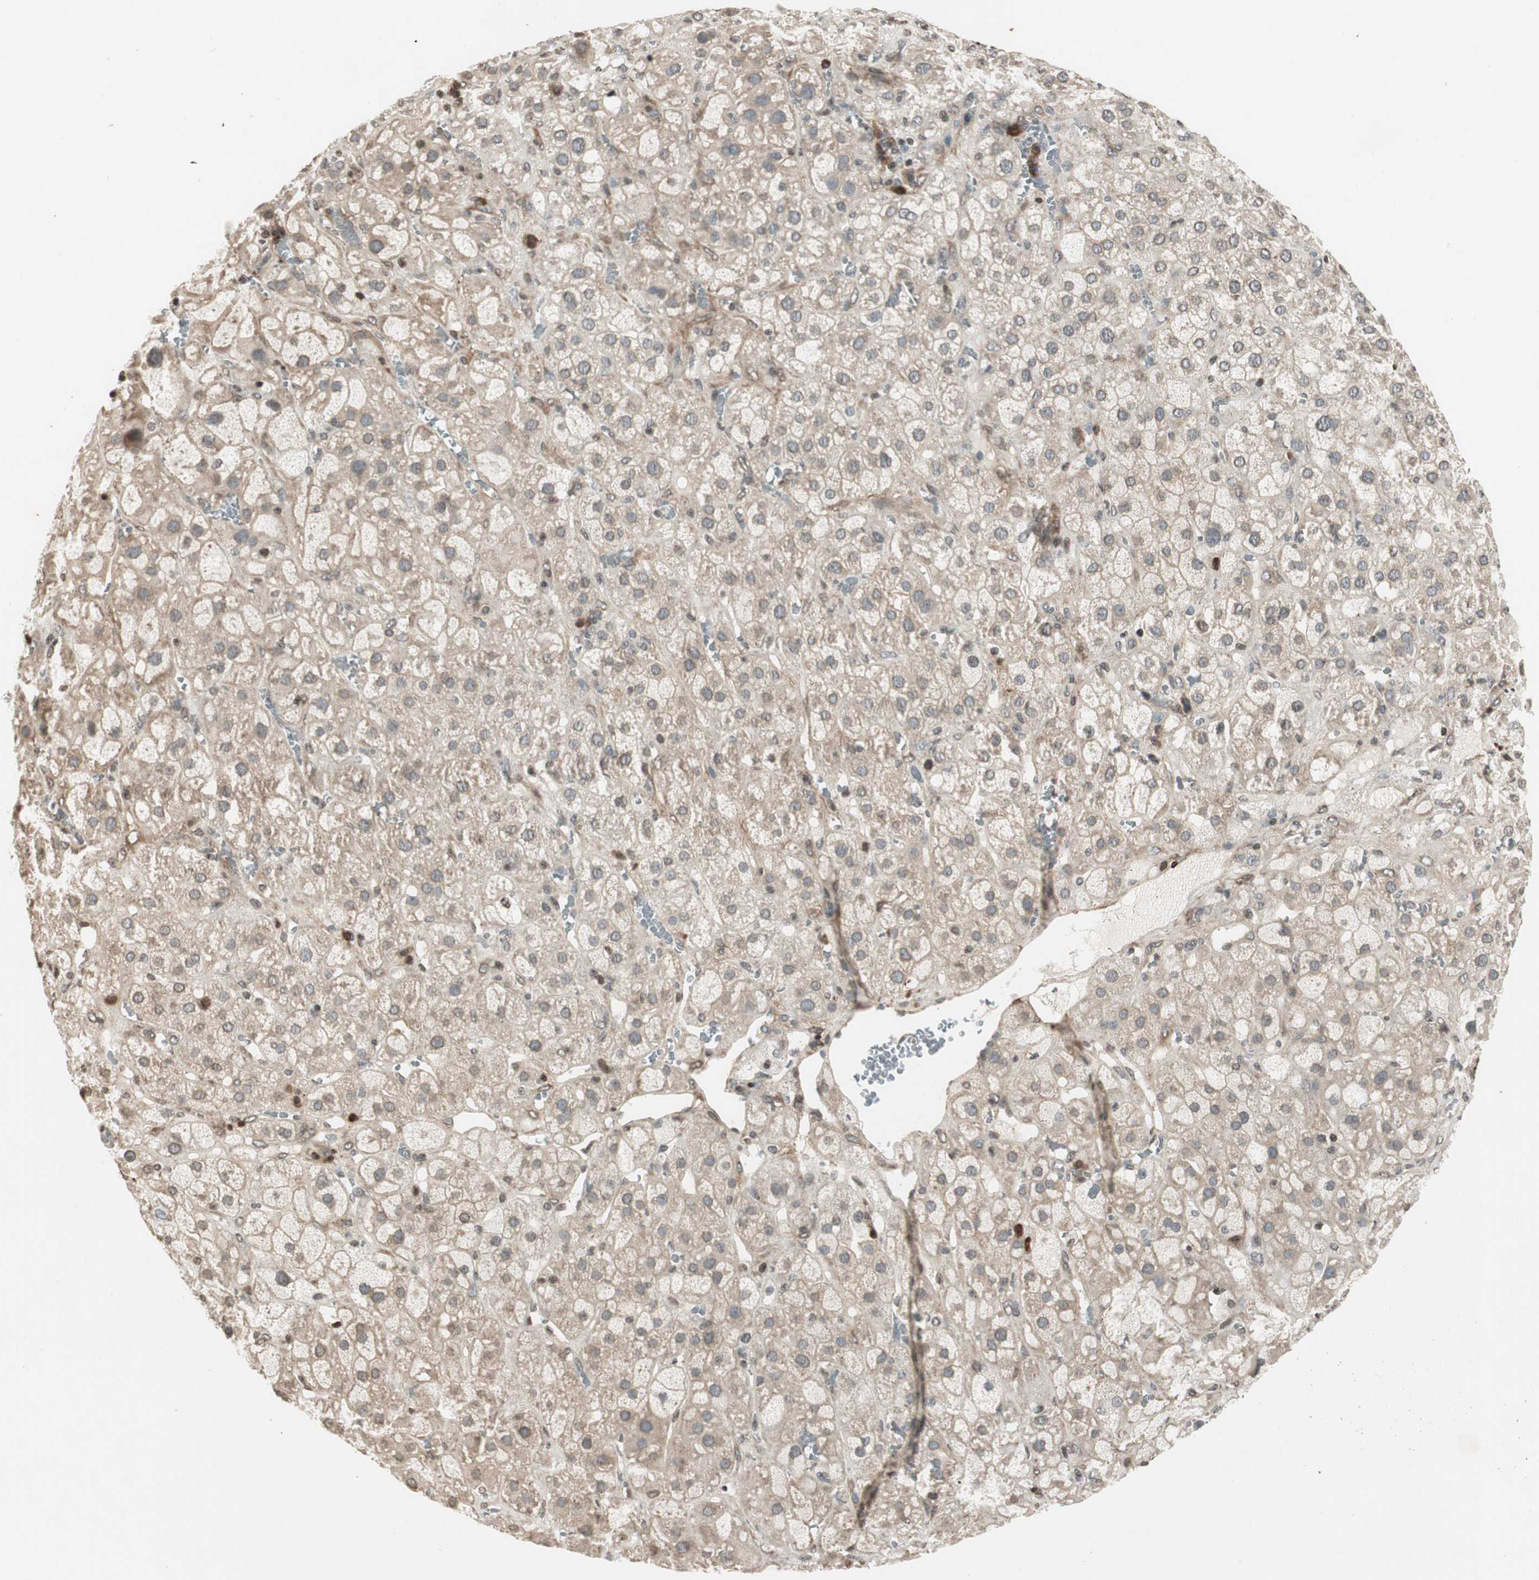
{"staining": {"intensity": "weak", "quantity": ">75%", "location": "cytoplasmic/membranous,nuclear"}, "tissue": "adrenal gland", "cell_type": "Glandular cells", "image_type": "normal", "snomed": [{"axis": "morphology", "description": "Normal tissue, NOS"}, {"axis": "topography", "description": "Adrenal gland"}], "caption": "Glandular cells demonstrate weak cytoplasmic/membranous,nuclear expression in about >75% of cells in benign adrenal gland.", "gene": "PRKG1", "patient": {"sex": "female", "age": 47}}